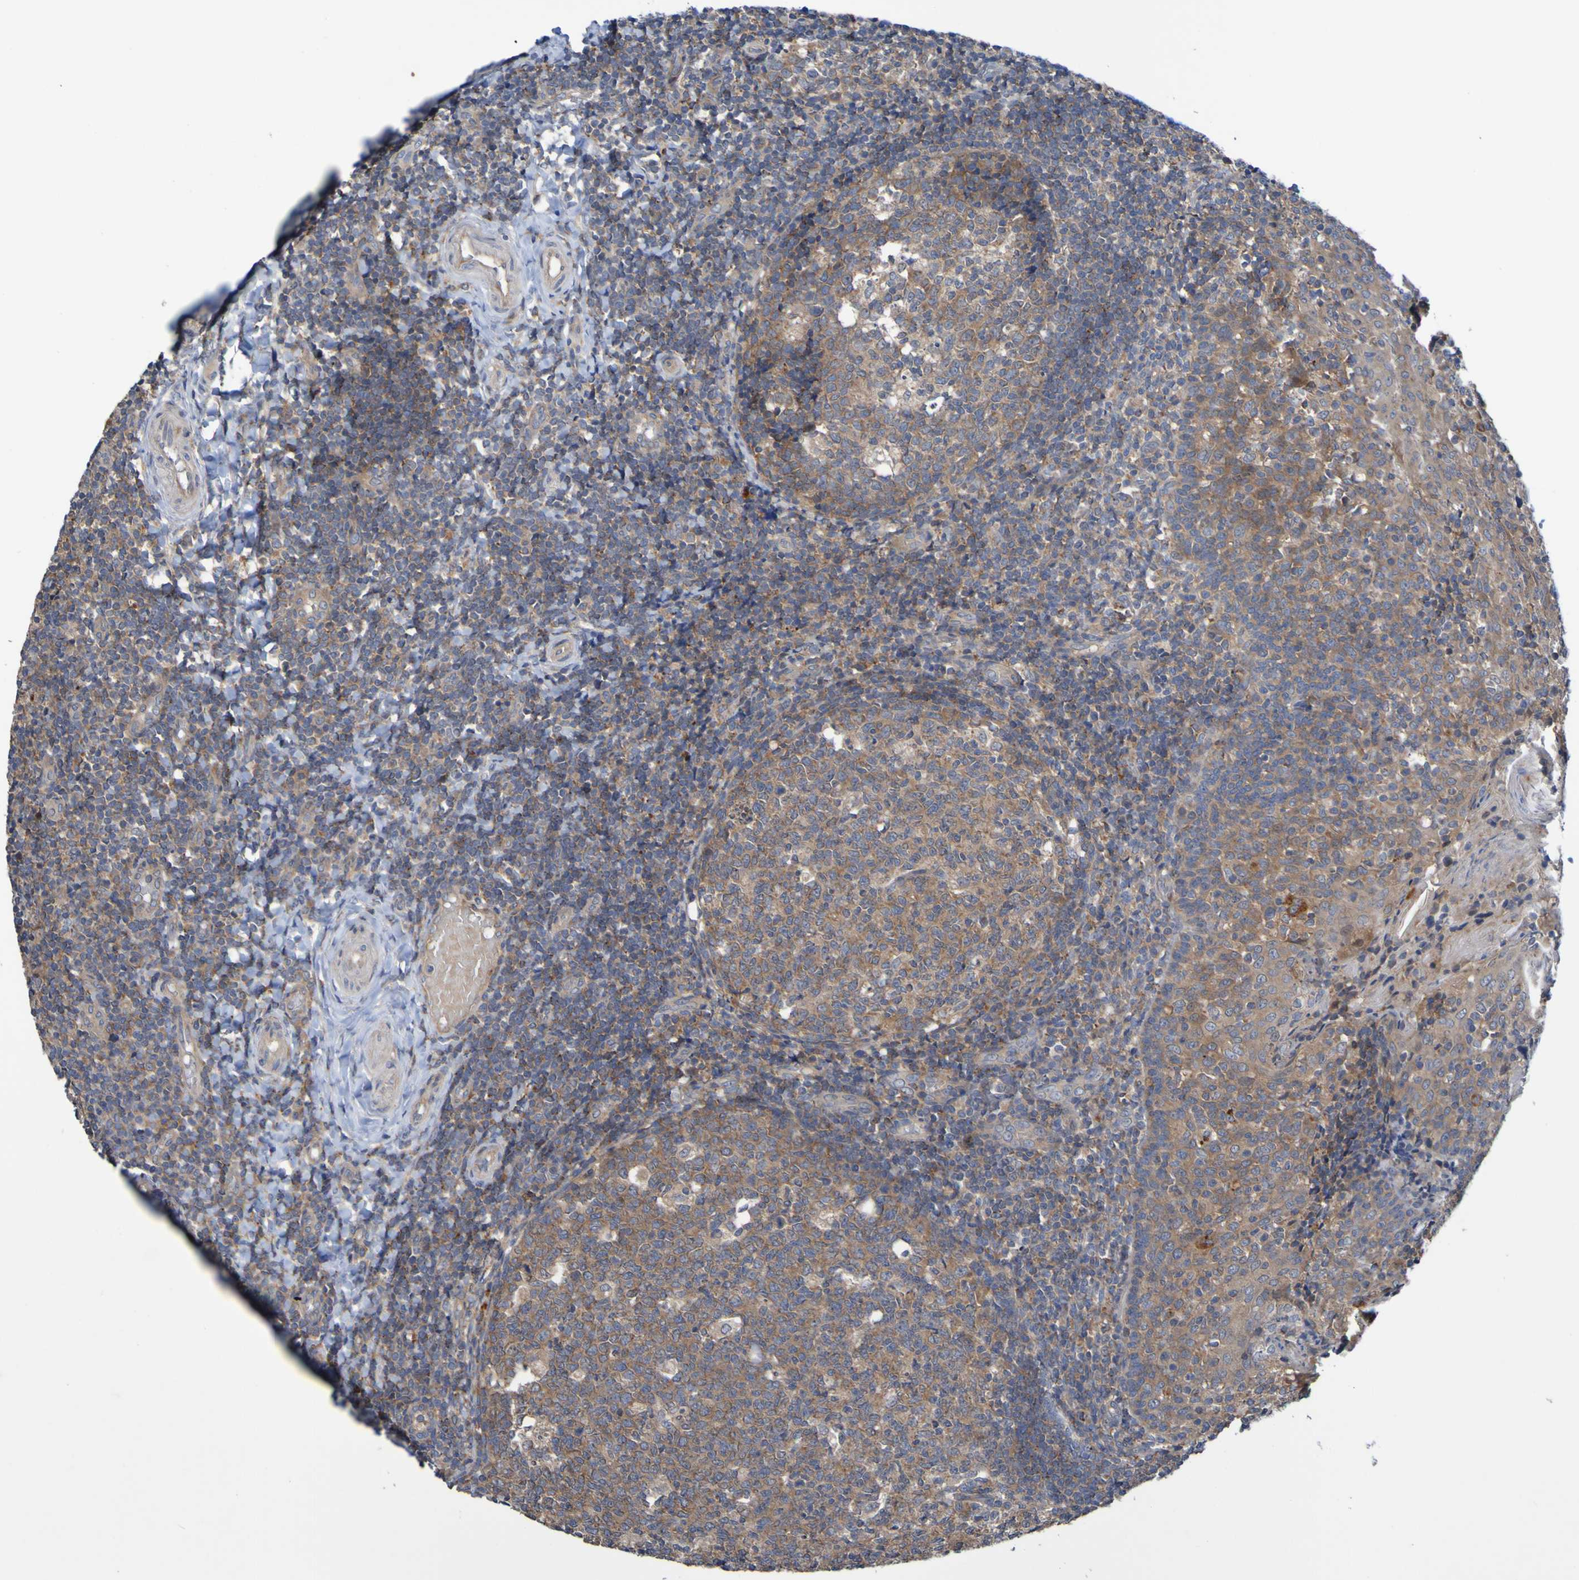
{"staining": {"intensity": "moderate", "quantity": ">75%", "location": "cytoplasmic/membranous"}, "tissue": "tonsil", "cell_type": "Germinal center cells", "image_type": "normal", "snomed": [{"axis": "morphology", "description": "Normal tissue, NOS"}, {"axis": "topography", "description": "Tonsil"}], "caption": "The photomicrograph exhibits a brown stain indicating the presence of a protein in the cytoplasmic/membranous of germinal center cells in tonsil. Ihc stains the protein in brown and the nuclei are stained blue.", "gene": "SDK1", "patient": {"sex": "female", "age": 19}}